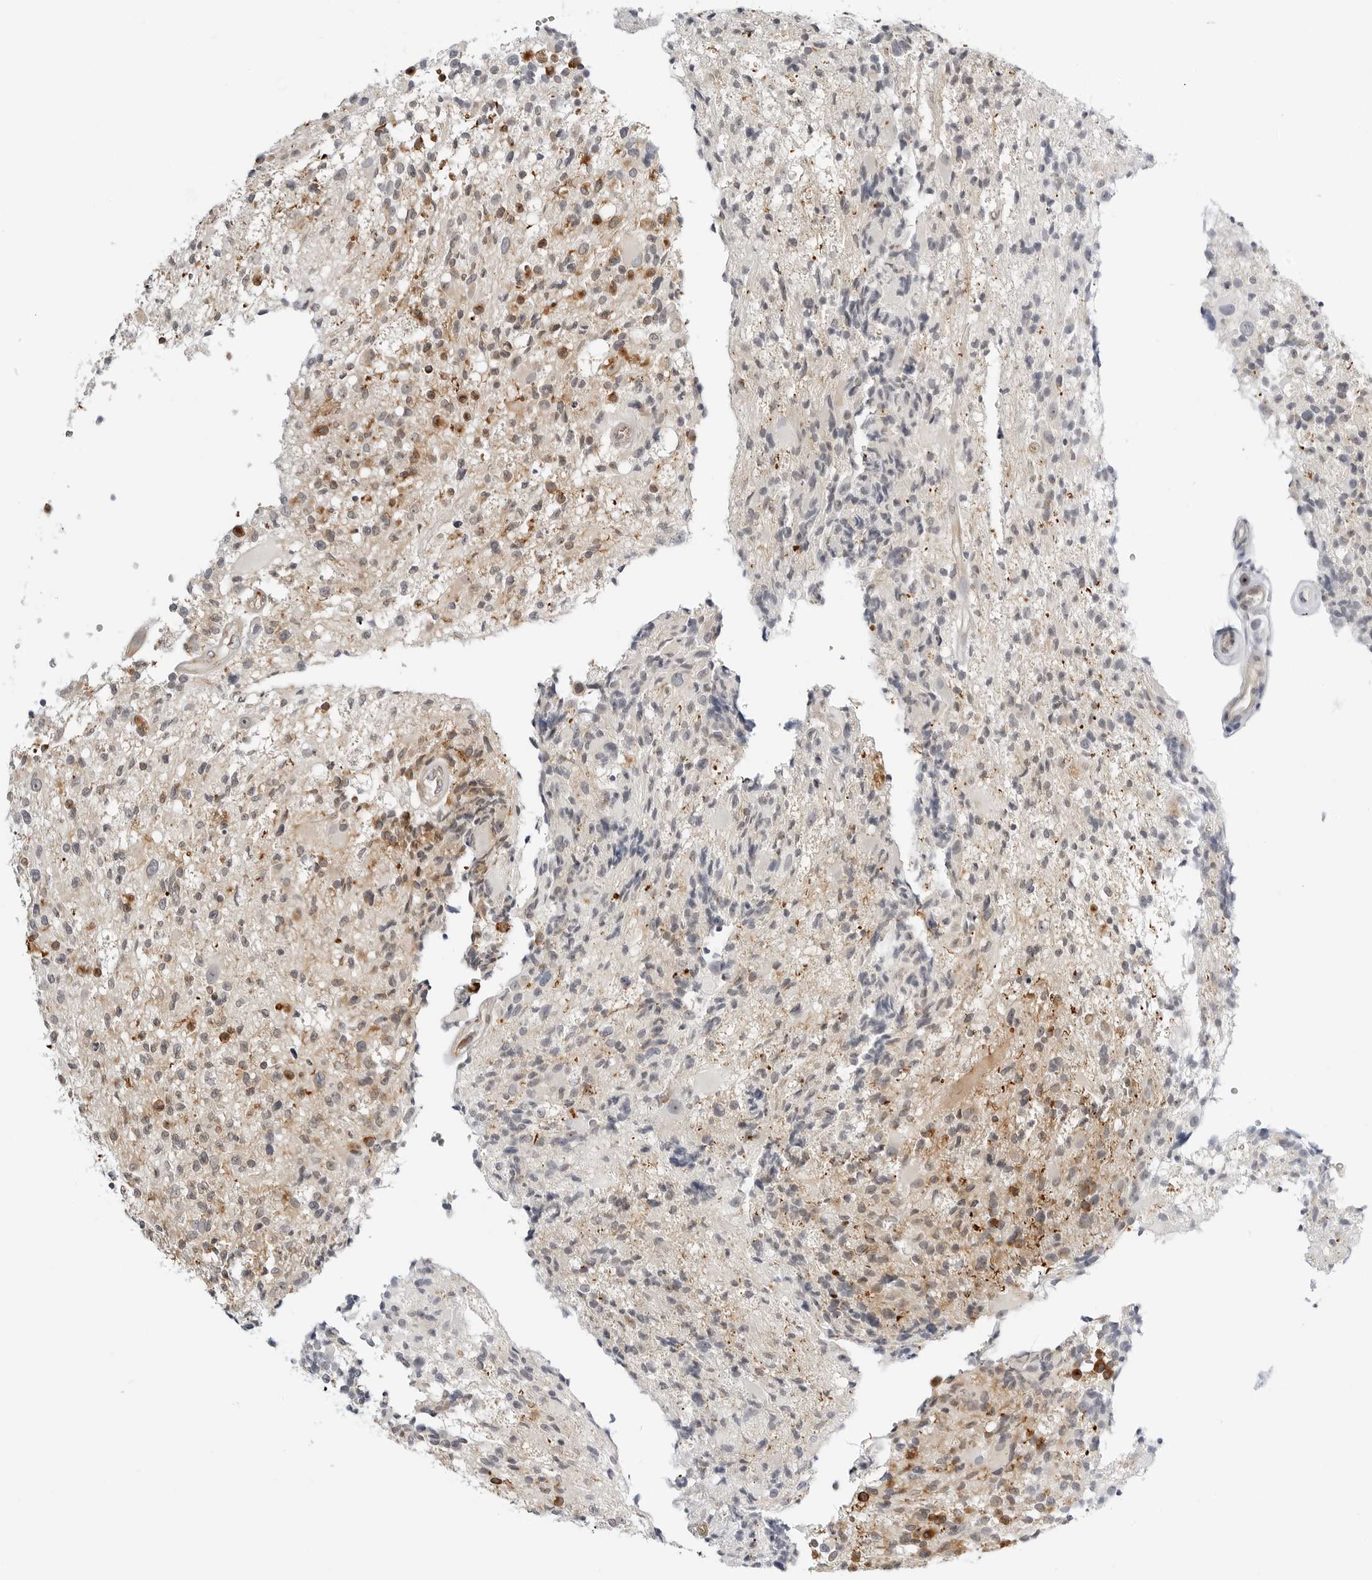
{"staining": {"intensity": "weak", "quantity": ">75%", "location": "cytoplasmic/membranous"}, "tissue": "glioma", "cell_type": "Tumor cells", "image_type": "cancer", "snomed": [{"axis": "morphology", "description": "Glioma, malignant, High grade"}, {"axis": "morphology", "description": "Glioblastoma, NOS"}, {"axis": "topography", "description": "Brain"}], "caption": "This micrograph shows immunohistochemistry (IHC) staining of human glioma, with low weak cytoplasmic/membranous expression in about >75% of tumor cells.", "gene": "MAP2K5", "patient": {"sex": "male", "age": 60}}